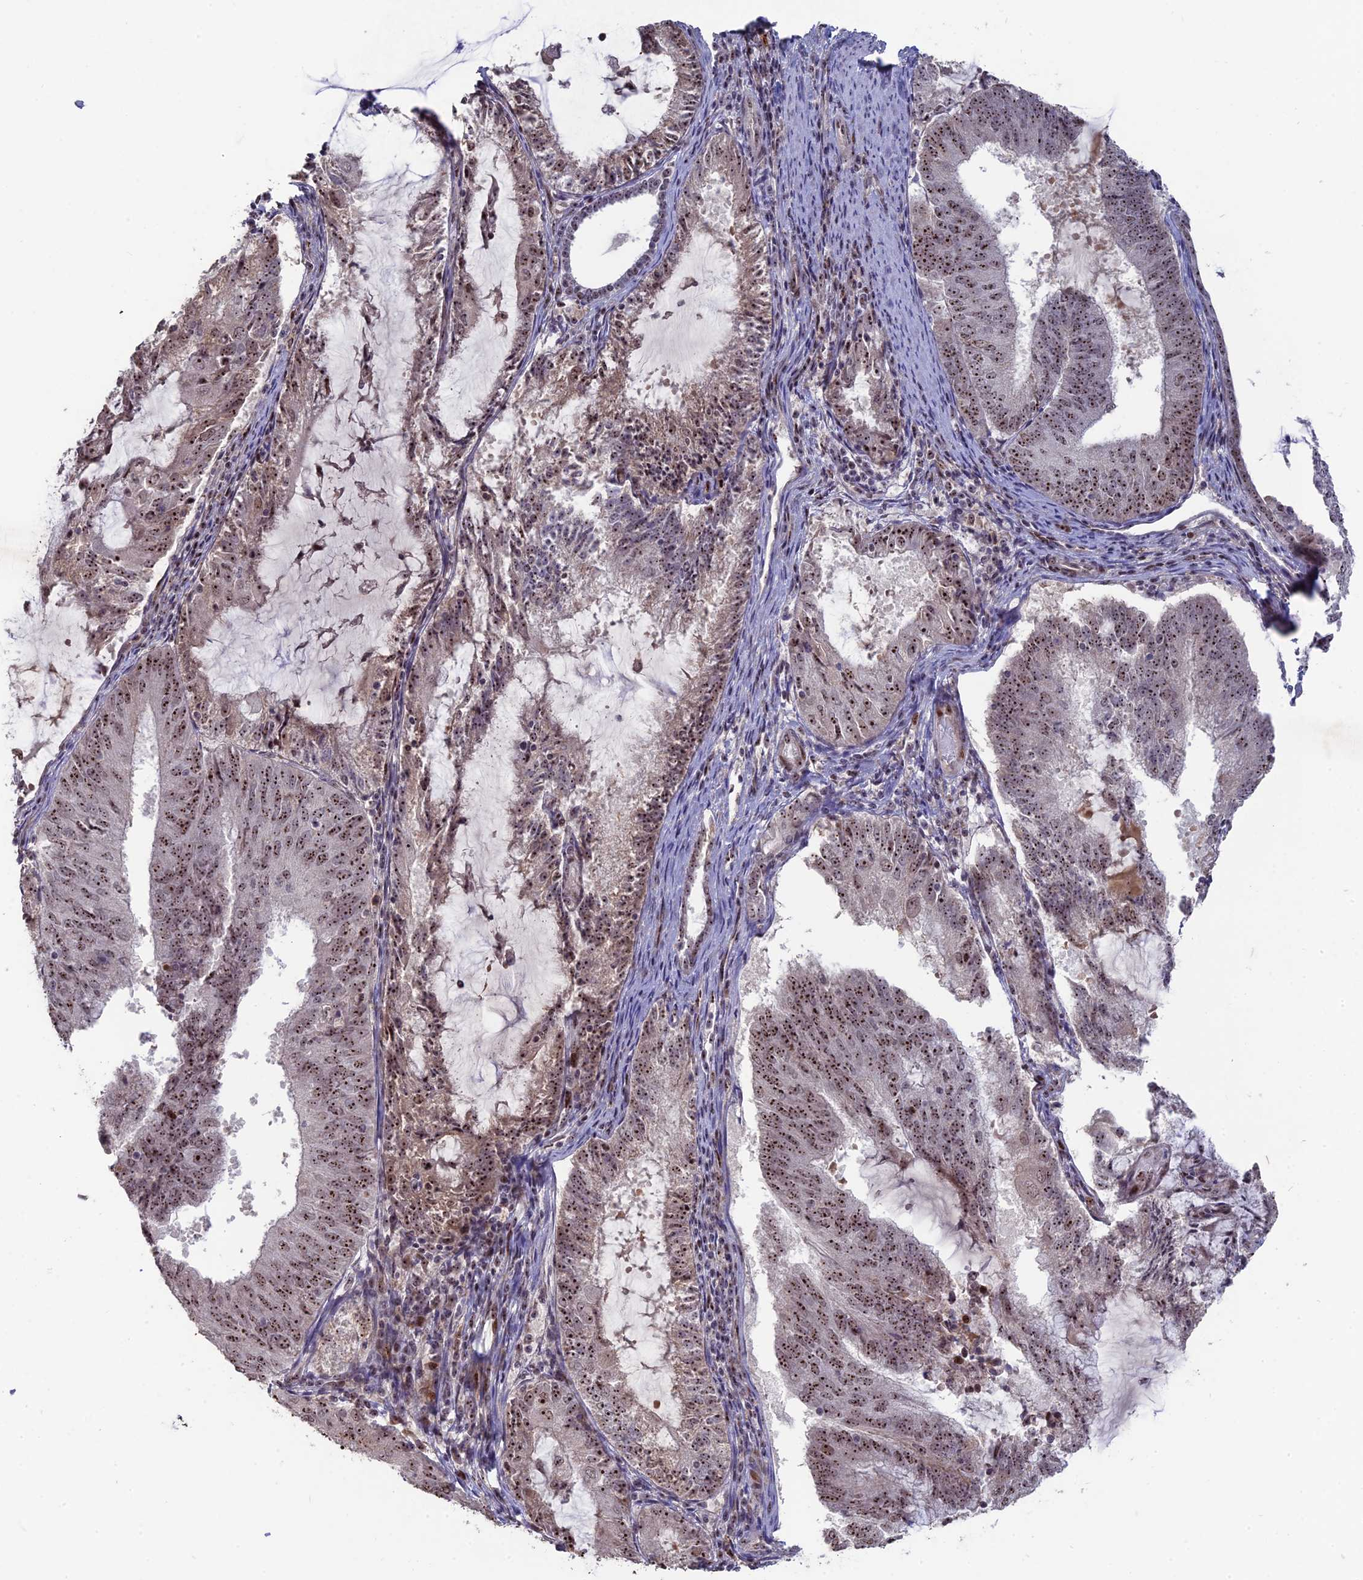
{"staining": {"intensity": "strong", "quantity": ">75%", "location": "nuclear"}, "tissue": "endometrial cancer", "cell_type": "Tumor cells", "image_type": "cancer", "snomed": [{"axis": "morphology", "description": "Adenocarcinoma, NOS"}, {"axis": "topography", "description": "Endometrium"}], "caption": "Strong nuclear staining is seen in about >75% of tumor cells in endometrial adenocarcinoma. (Stains: DAB in brown, nuclei in blue, Microscopy: brightfield microscopy at high magnification).", "gene": "FAM131A", "patient": {"sex": "female", "age": 81}}